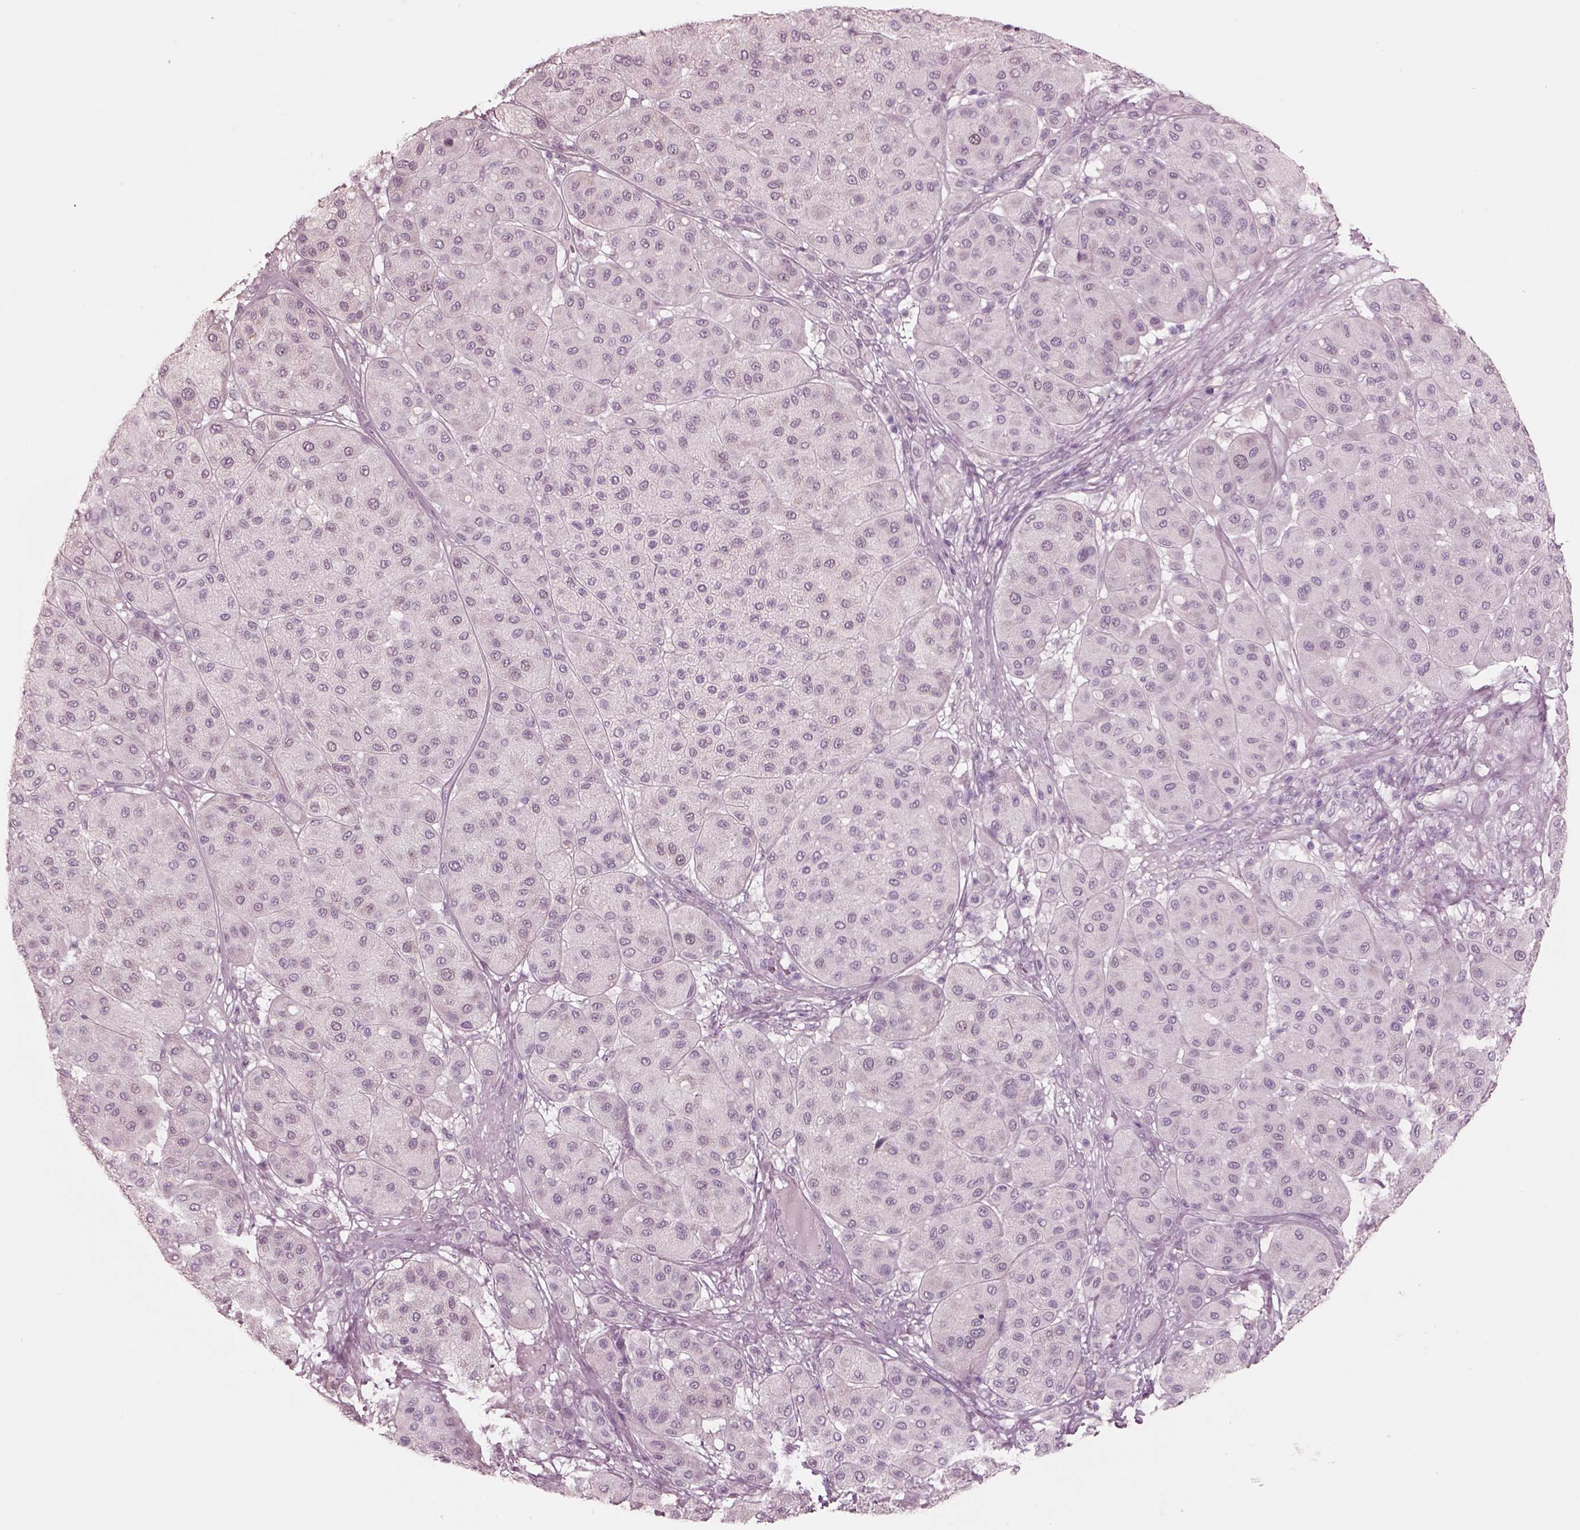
{"staining": {"intensity": "negative", "quantity": "none", "location": "none"}, "tissue": "melanoma", "cell_type": "Tumor cells", "image_type": "cancer", "snomed": [{"axis": "morphology", "description": "Malignant melanoma, Metastatic site"}, {"axis": "topography", "description": "Smooth muscle"}], "caption": "Immunohistochemistry photomicrograph of neoplastic tissue: malignant melanoma (metastatic site) stained with DAB displays no significant protein staining in tumor cells. The staining is performed using DAB (3,3'-diaminobenzidine) brown chromogen with nuclei counter-stained in using hematoxylin.", "gene": "KRTAP24-1", "patient": {"sex": "male", "age": 41}}